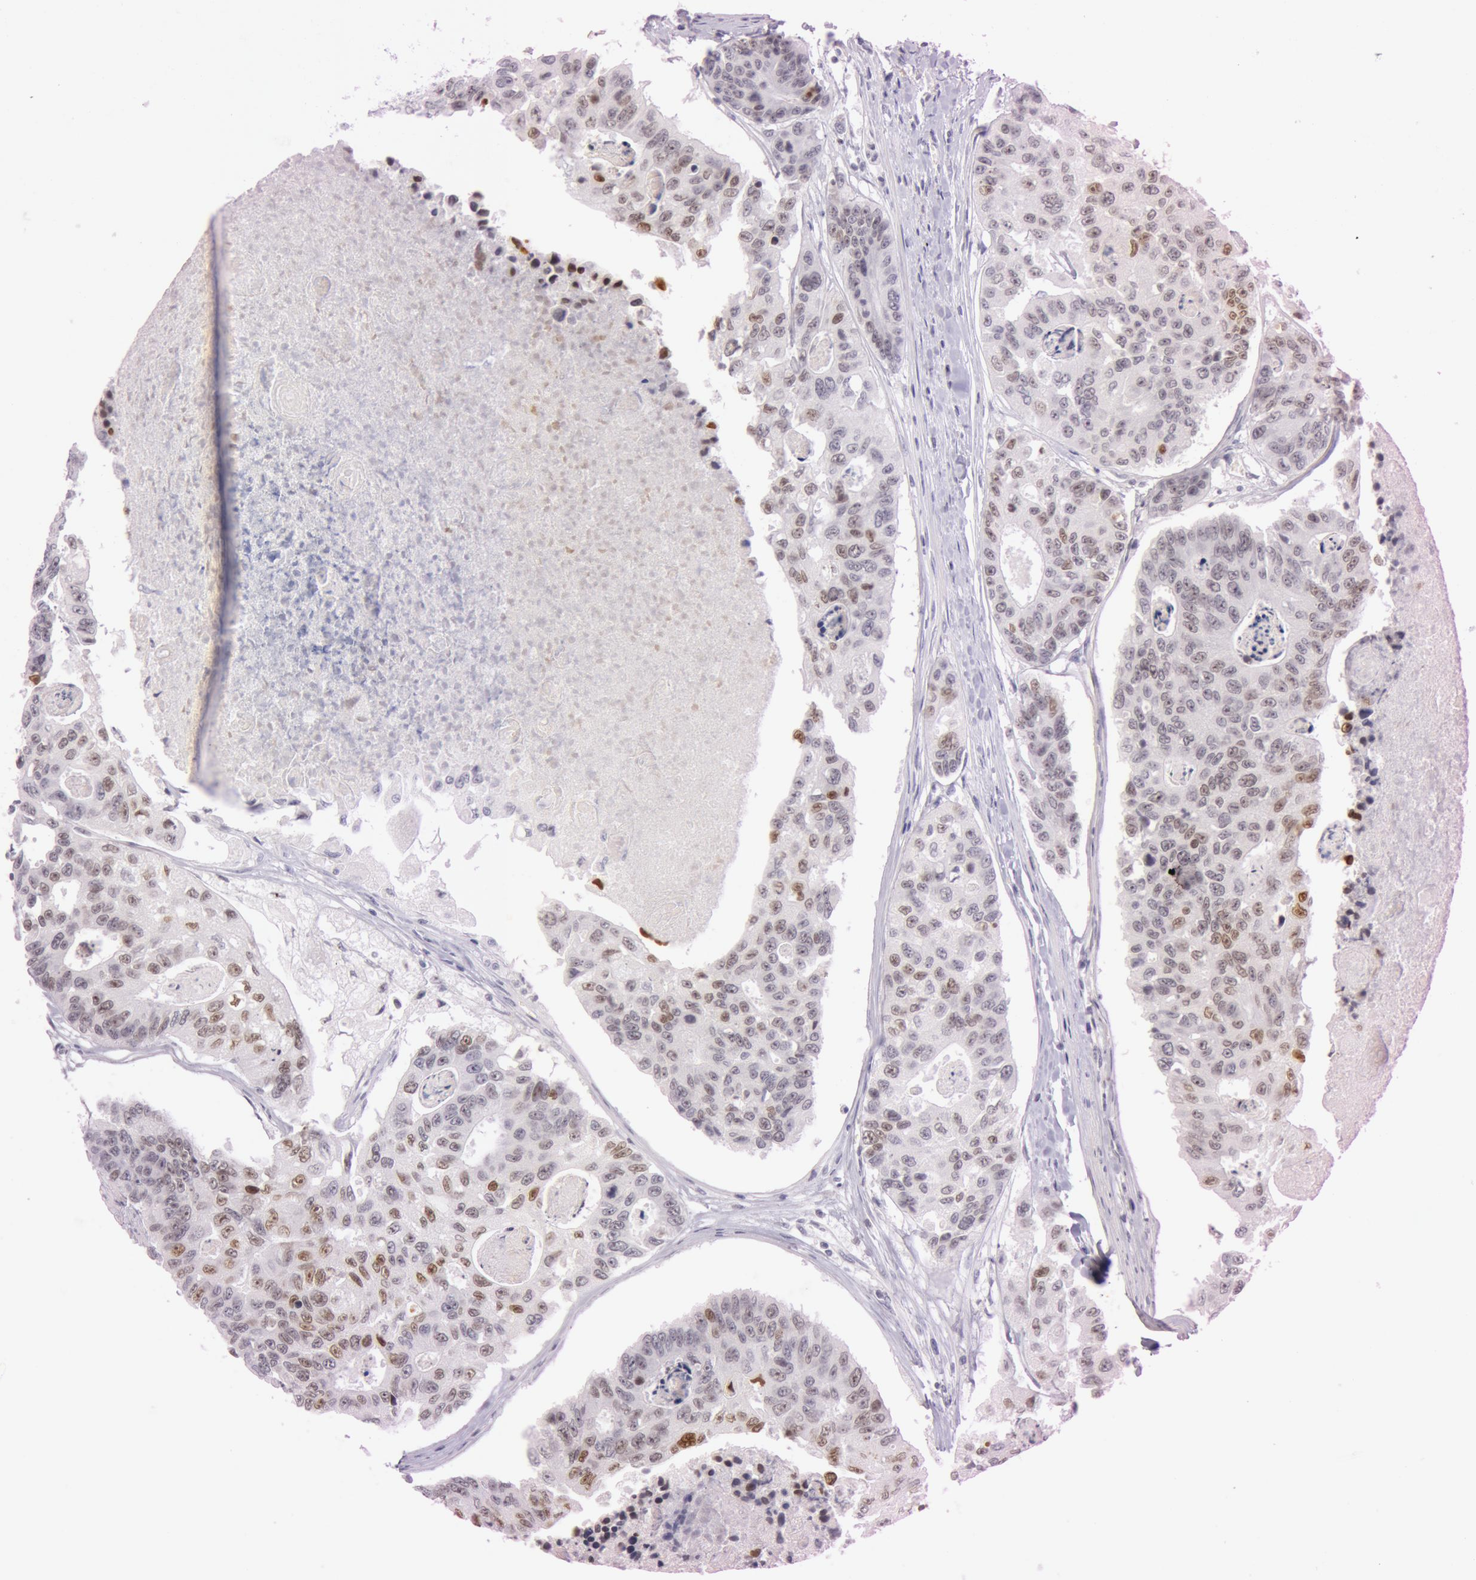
{"staining": {"intensity": "moderate", "quantity": ">75%", "location": "nuclear"}, "tissue": "colorectal cancer", "cell_type": "Tumor cells", "image_type": "cancer", "snomed": [{"axis": "morphology", "description": "Adenocarcinoma, NOS"}, {"axis": "topography", "description": "Colon"}], "caption": "Tumor cells display medium levels of moderate nuclear staining in about >75% of cells in colorectal cancer (adenocarcinoma). (Brightfield microscopy of DAB IHC at high magnification).", "gene": "FBL", "patient": {"sex": "female", "age": 86}}